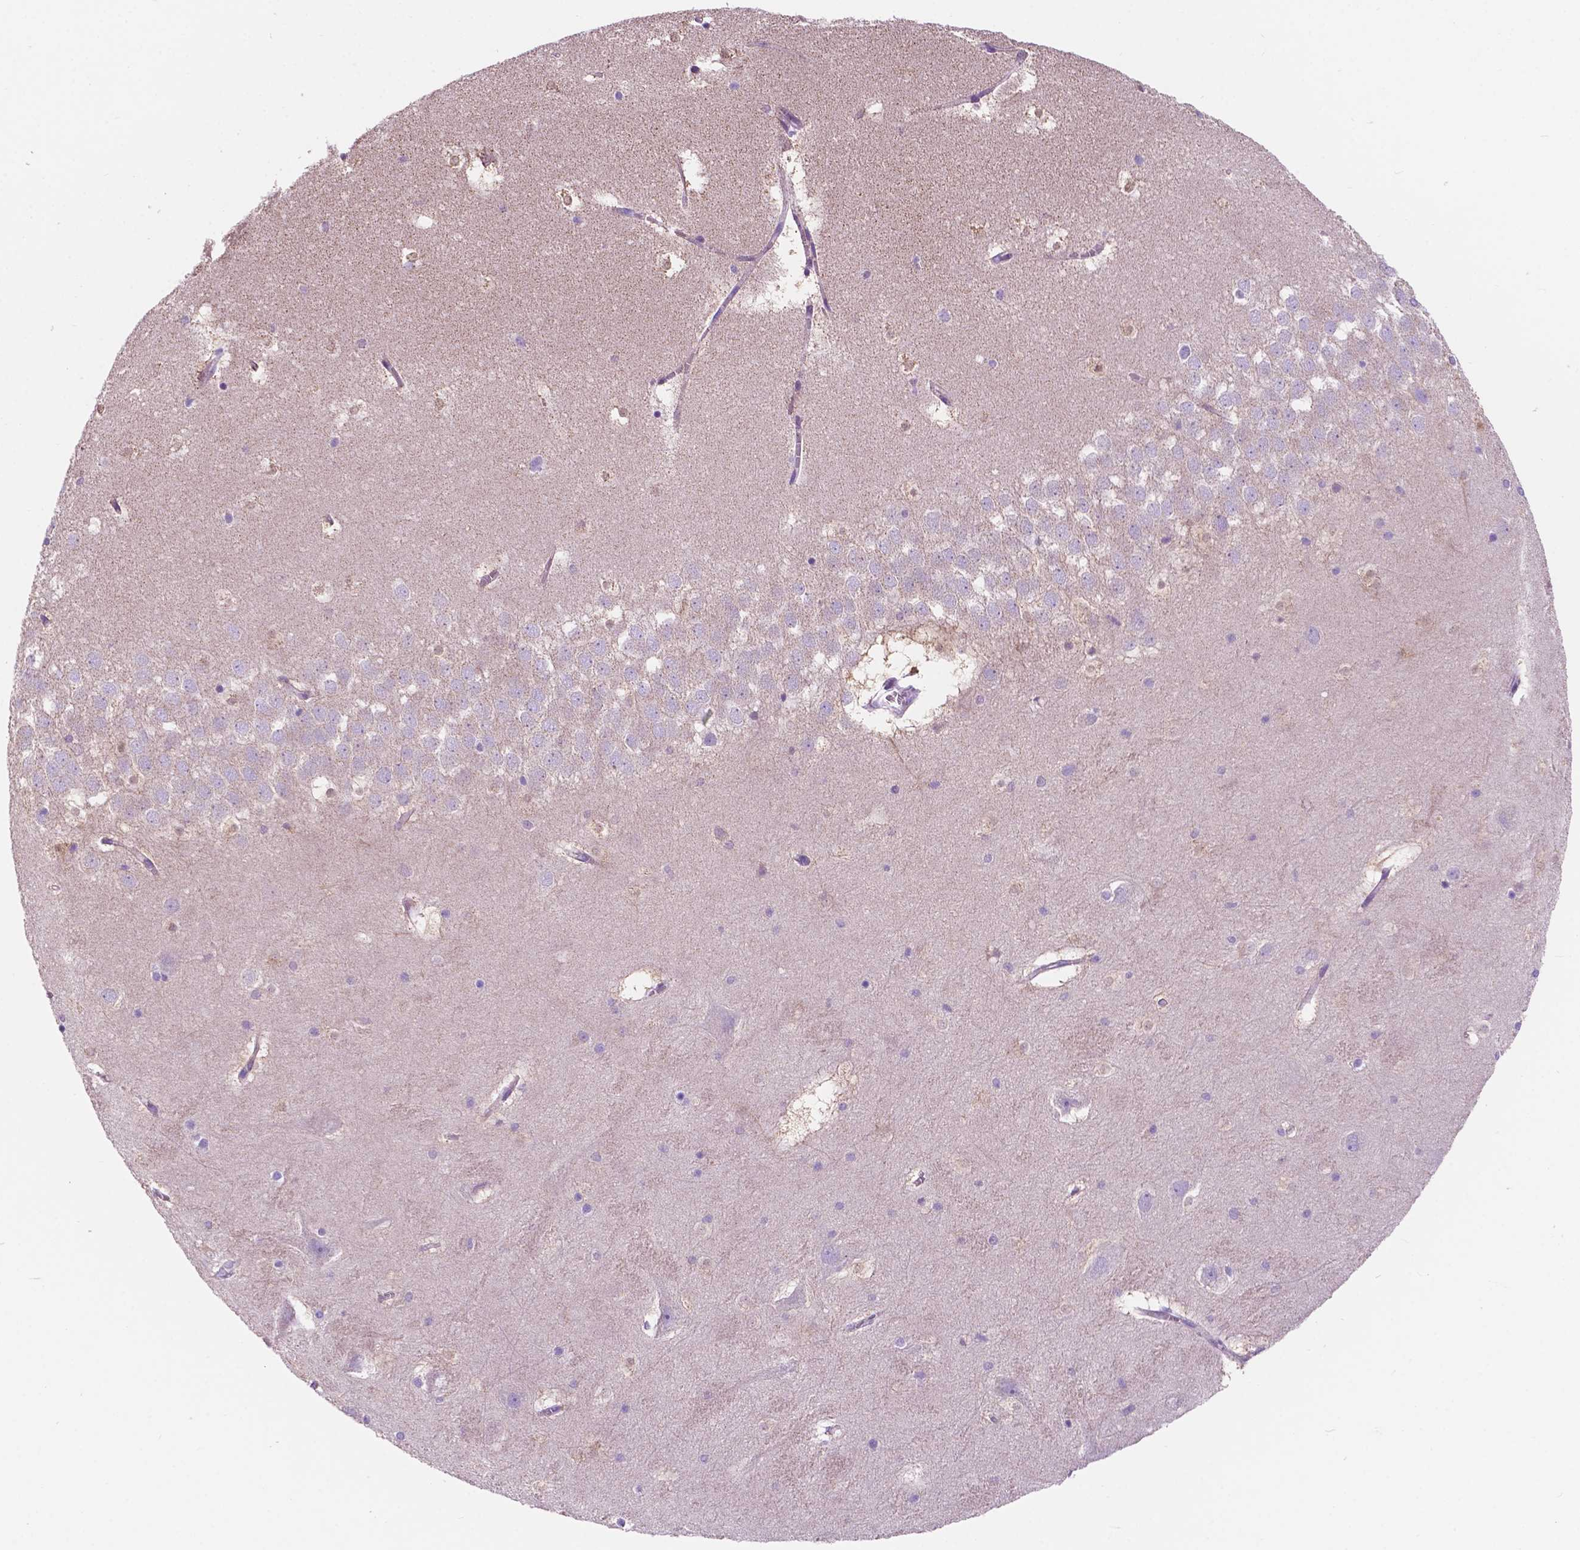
{"staining": {"intensity": "negative", "quantity": "none", "location": "none"}, "tissue": "hippocampus", "cell_type": "Glial cells", "image_type": "normal", "snomed": [{"axis": "morphology", "description": "Normal tissue, NOS"}, {"axis": "topography", "description": "Hippocampus"}], "caption": "The image demonstrates no significant staining in glial cells of hippocampus. (DAB immunohistochemistry (IHC) with hematoxylin counter stain).", "gene": "TRPV5", "patient": {"sex": "male", "age": 45}}